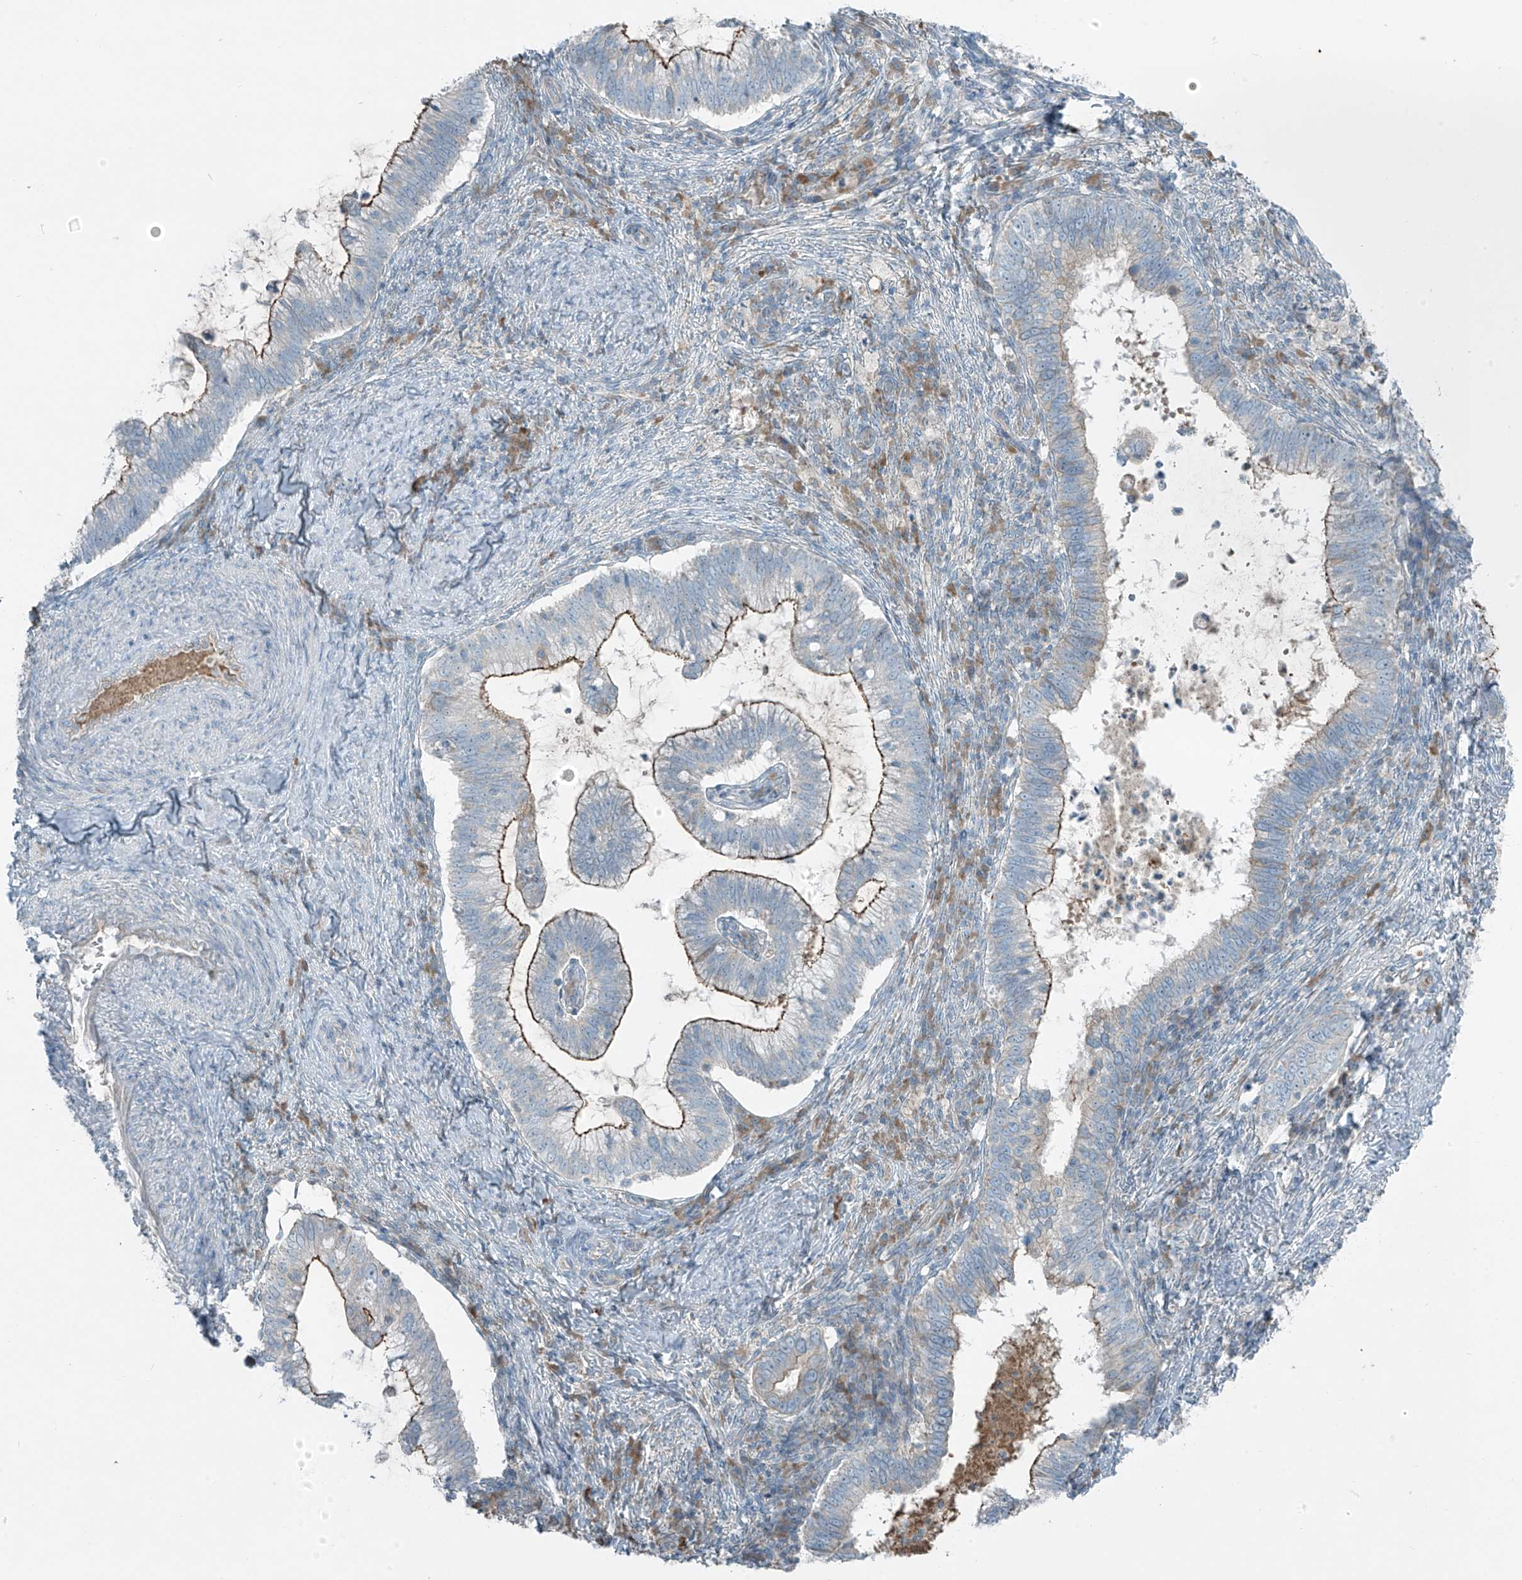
{"staining": {"intensity": "moderate", "quantity": "<25%", "location": "cytoplasmic/membranous"}, "tissue": "cervical cancer", "cell_type": "Tumor cells", "image_type": "cancer", "snomed": [{"axis": "morphology", "description": "Adenocarcinoma, NOS"}, {"axis": "topography", "description": "Cervix"}], "caption": "Tumor cells display low levels of moderate cytoplasmic/membranous positivity in about <25% of cells in human adenocarcinoma (cervical). (brown staining indicates protein expression, while blue staining denotes nuclei).", "gene": "FAM131C", "patient": {"sex": "female", "age": 36}}